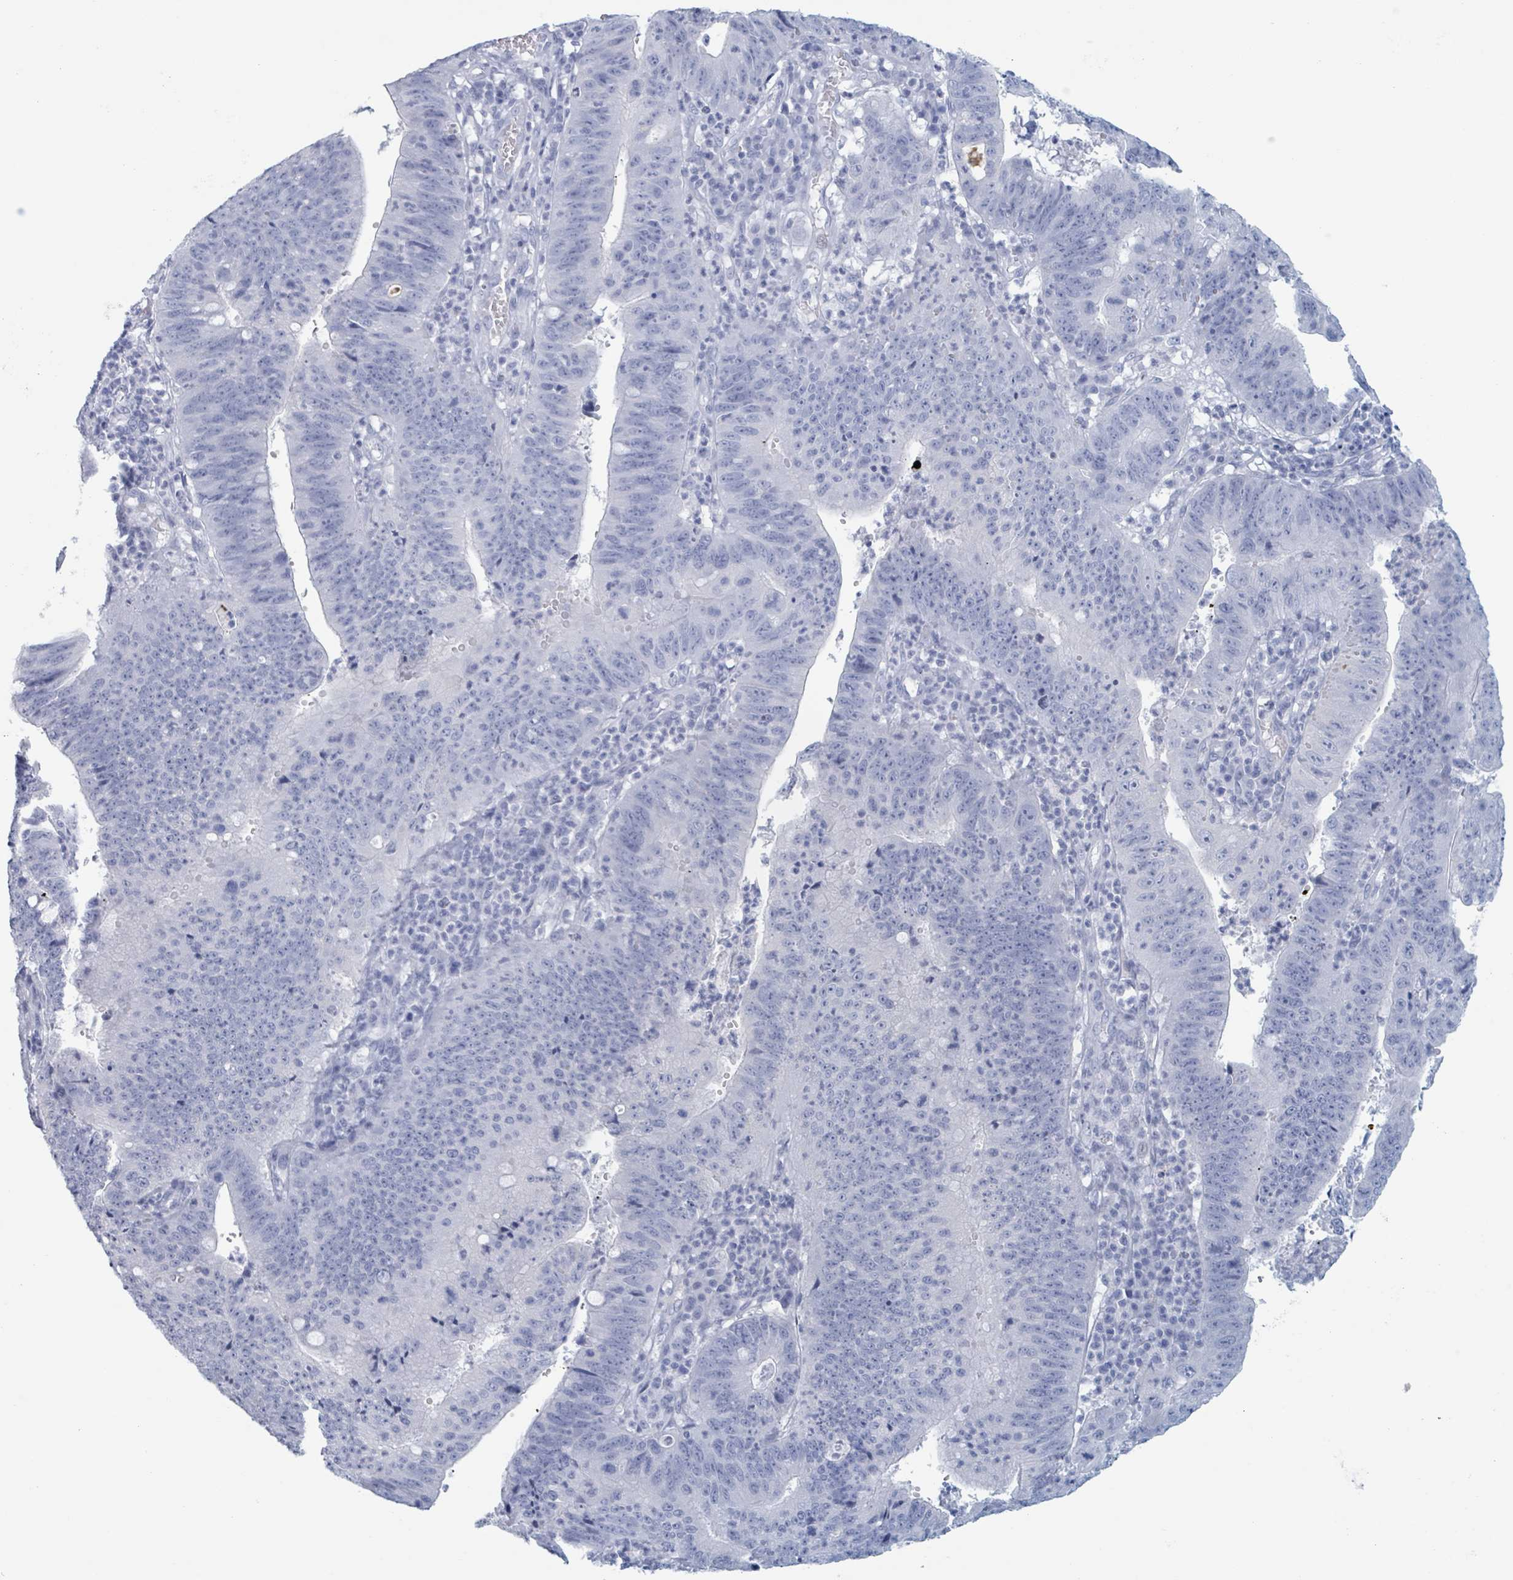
{"staining": {"intensity": "negative", "quantity": "none", "location": "none"}, "tissue": "stomach cancer", "cell_type": "Tumor cells", "image_type": "cancer", "snomed": [{"axis": "morphology", "description": "Adenocarcinoma, NOS"}, {"axis": "topography", "description": "Stomach"}], "caption": "The micrograph displays no staining of tumor cells in stomach cancer.", "gene": "KLK4", "patient": {"sex": "male", "age": 59}}